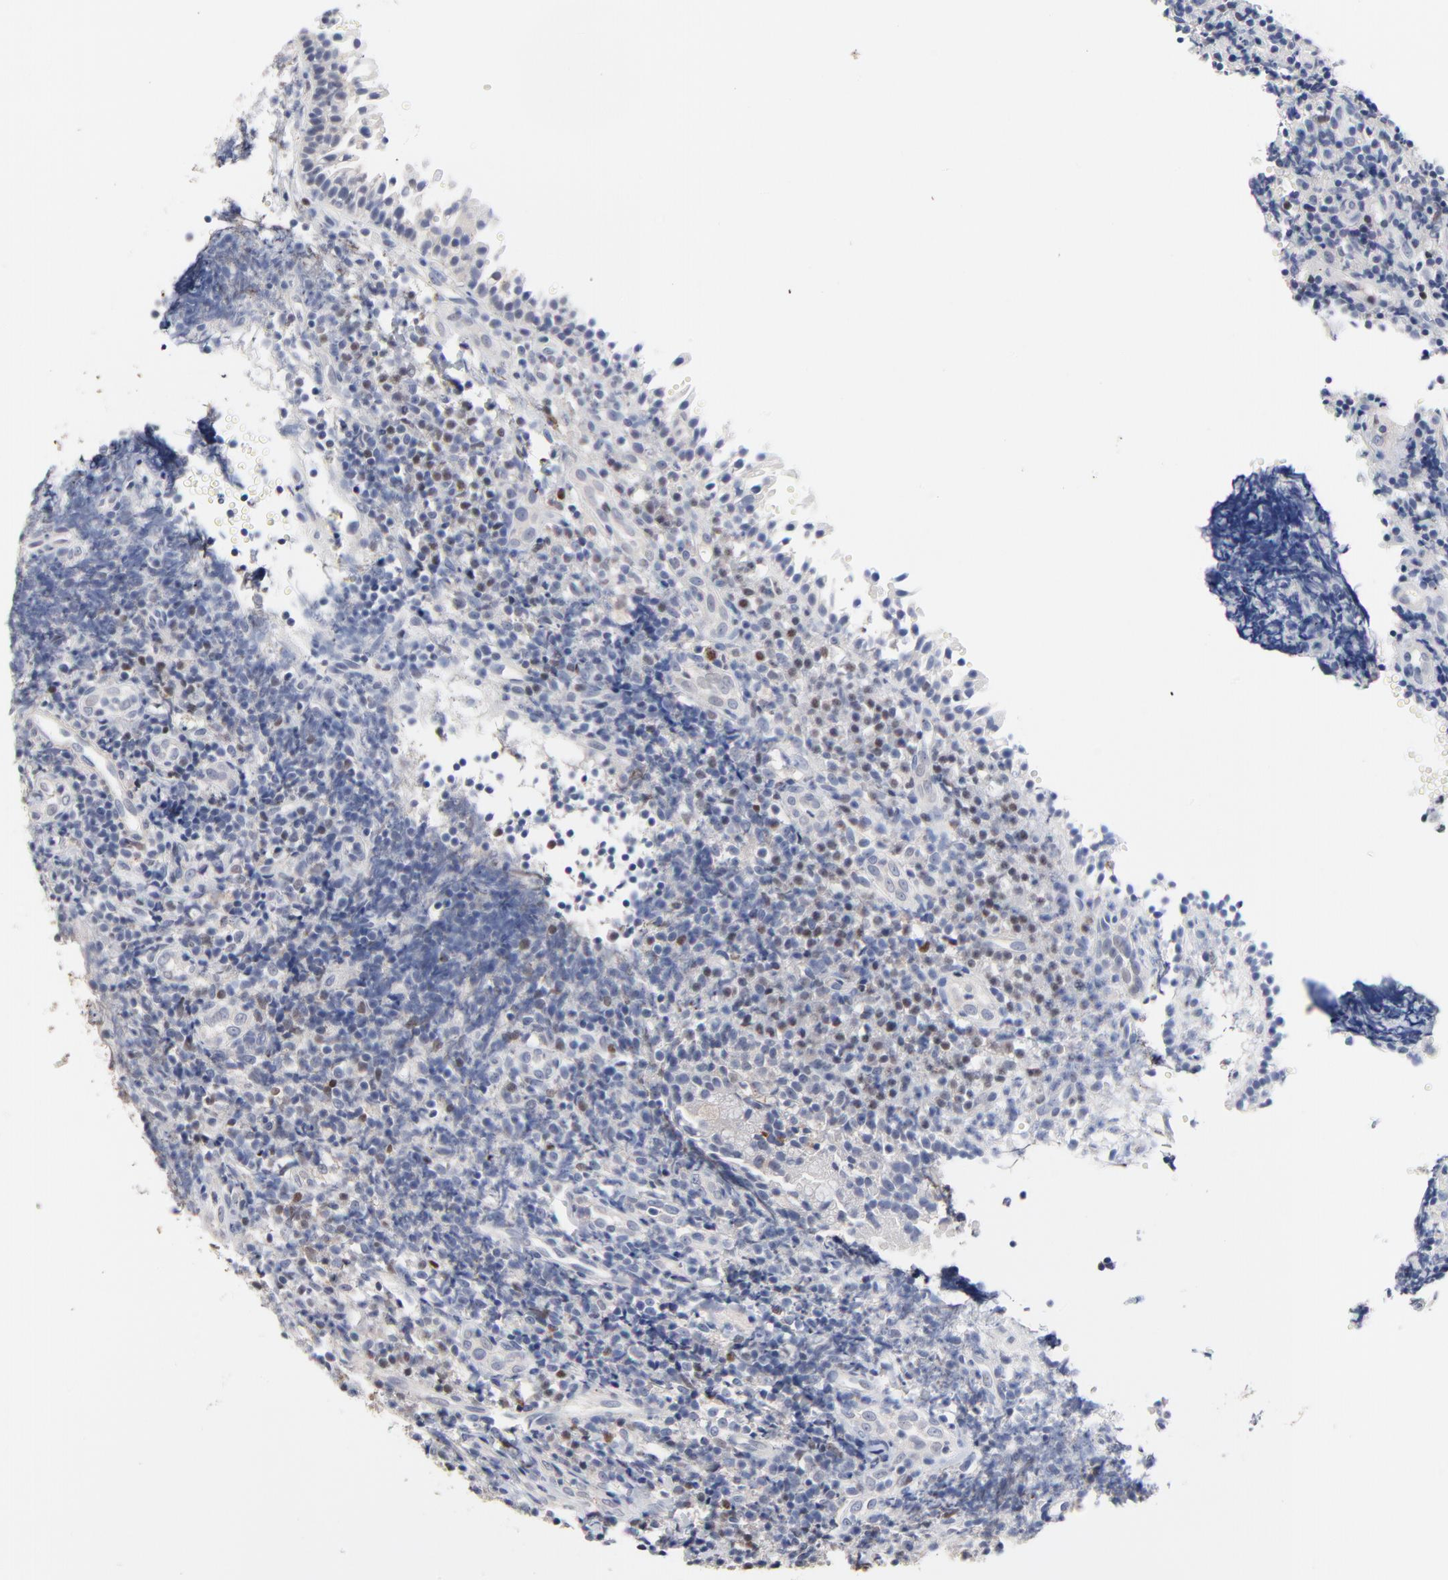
{"staining": {"intensity": "moderate", "quantity": "<25%", "location": "nuclear"}, "tissue": "tonsil", "cell_type": "Germinal center cells", "image_type": "normal", "snomed": [{"axis": "morphology", "description": "Normal tissue, NOS"}, {"axis": "topography", "description": "Tonsil"}], "caption": "Tonsil stained with a brown dye shows moderate nuclear positive expression in approximately <25% of germinal center cells.", "gene": "AADAC", "patient": {"sex": "female", "age": 40}}